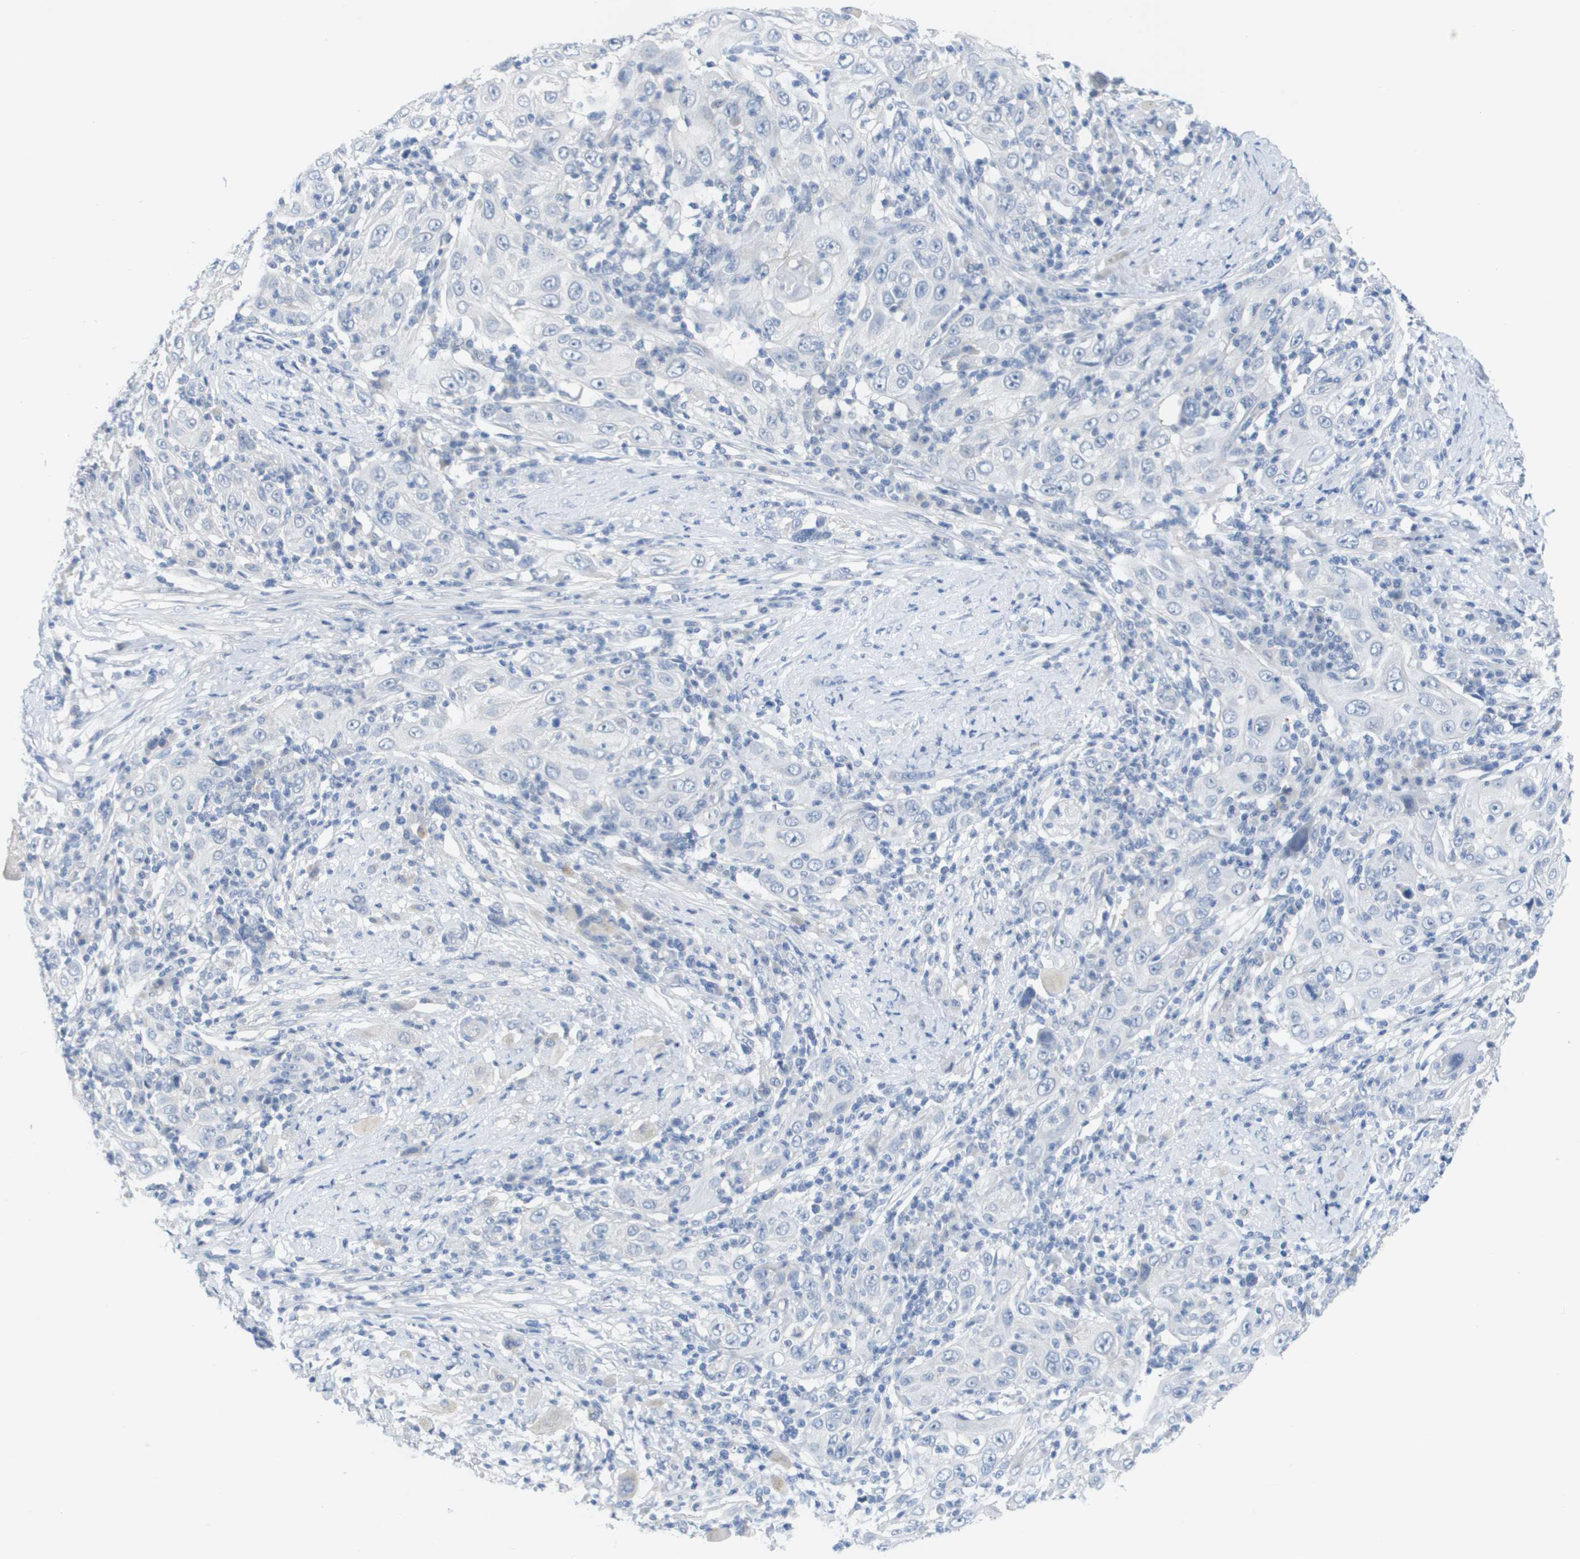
{"staining": {"intensity": "negative", "quantity": "none", "location": "none"}, "tissue": "skin cancer", "cell_type": "Tumor cells", "image_type": "cancer", "snomed": [{"axis": "morphology", "description": "Squamous cell carcinoma, NOS"}, {"axis": "topography", "description": "Skin"}], "caption": "Histopathology image shows no protein positivity in tumor cells of skin cancer (squamous cell carcinoma) tissue.", "gene": "PDE4A", "patient": {"sex": "female", "age": 88}}